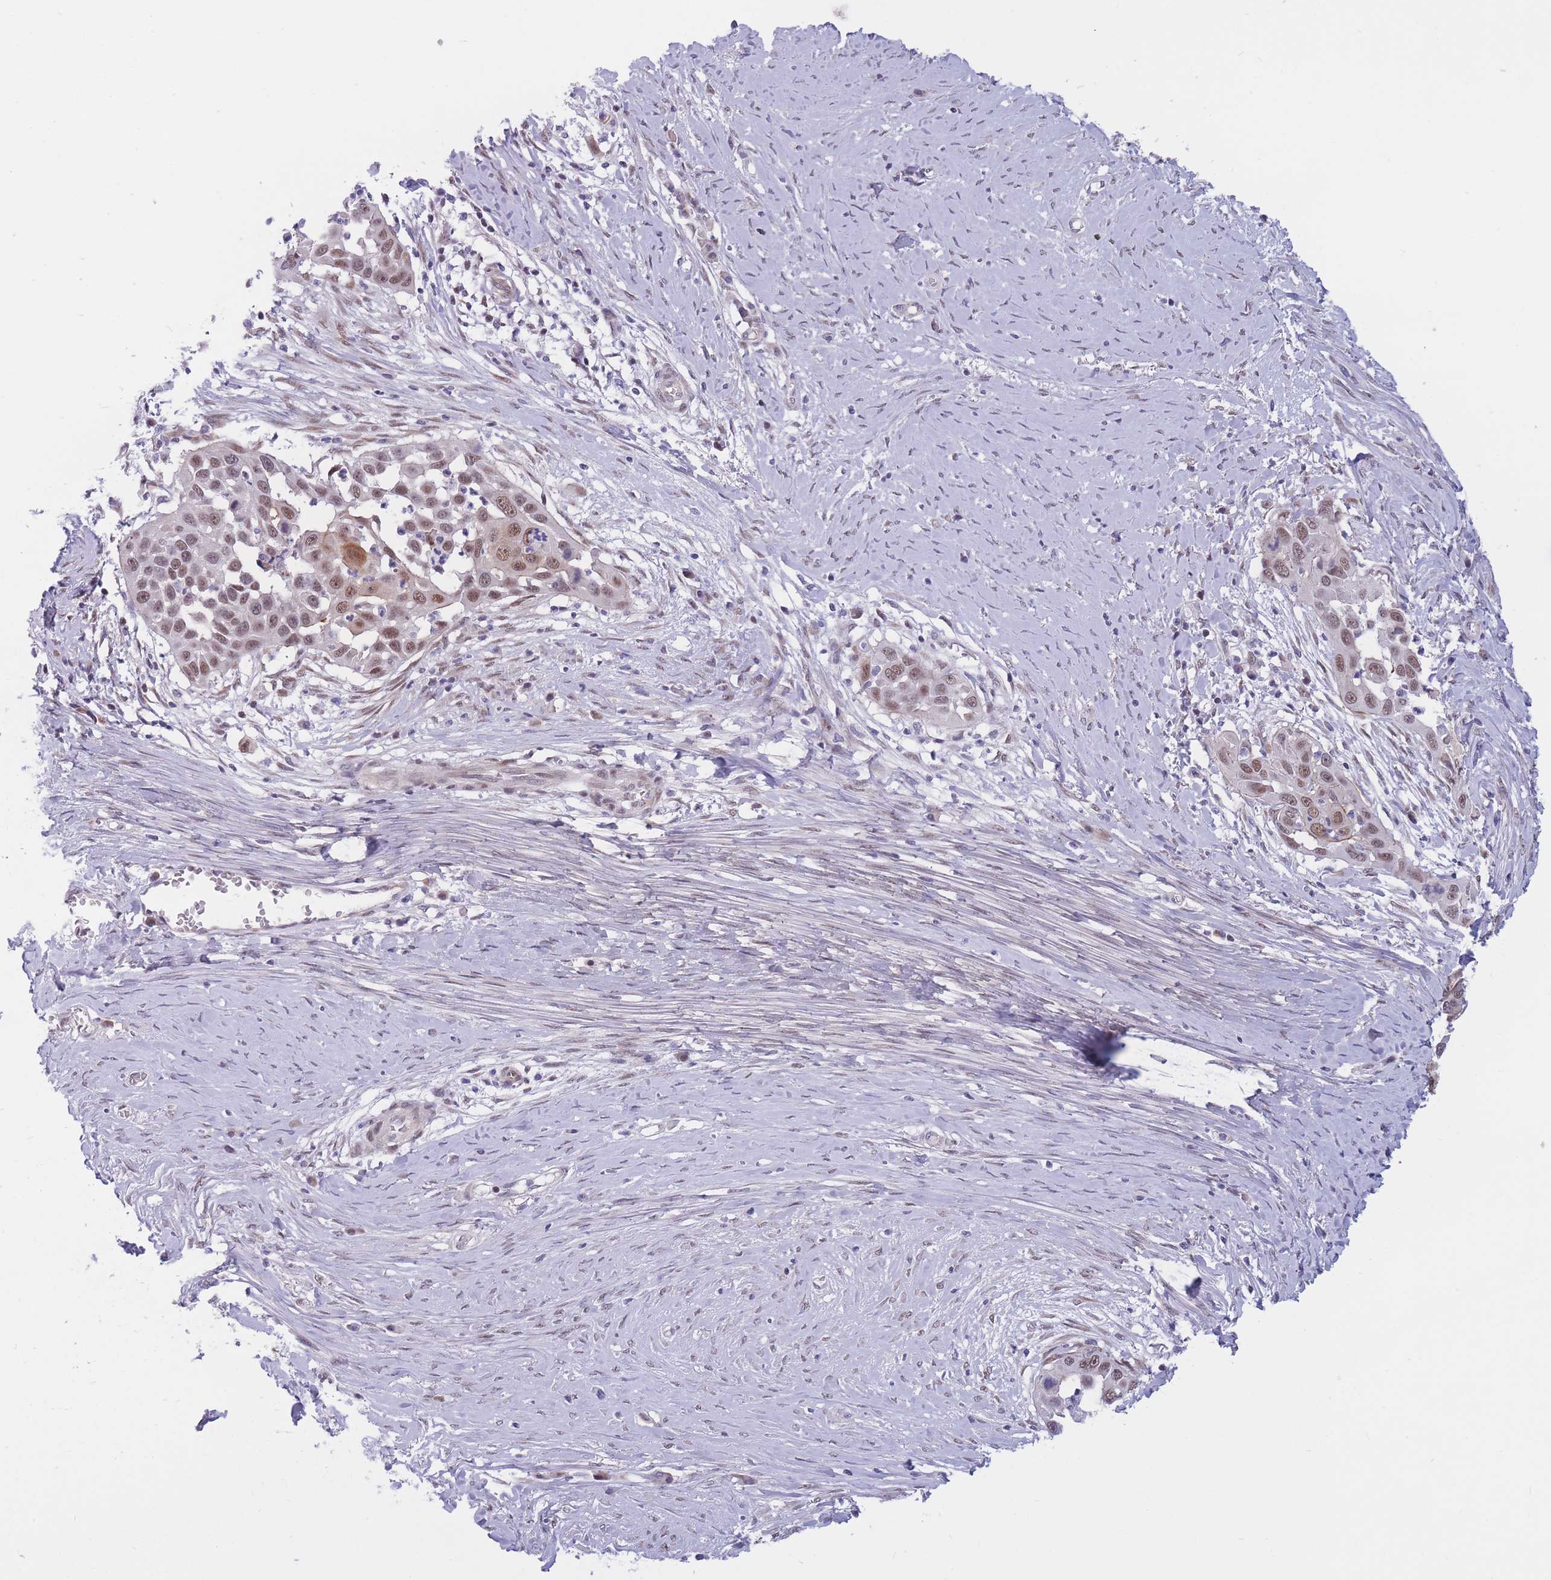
{"staining": {"intensity": "moderate", "quantity": ">75%", "location": "nuclear"}, "tissue": "skin cancer", "cell_type": "Tumor cells", "image_type": "cancer", "snomed": [{"axis": "morphology", "description": "Squamous cell carcinoma, NOS"}, {"axis": "topography", "description": "Skin"}], "caption": "Brown immunohistochemical staining in squamous cell carcinoma (skin) shows moderate nuclear staining in approximately >75% of tumor cells.", "gene": "BCL9L", "patient": {"sex": "female", "age": 44}}